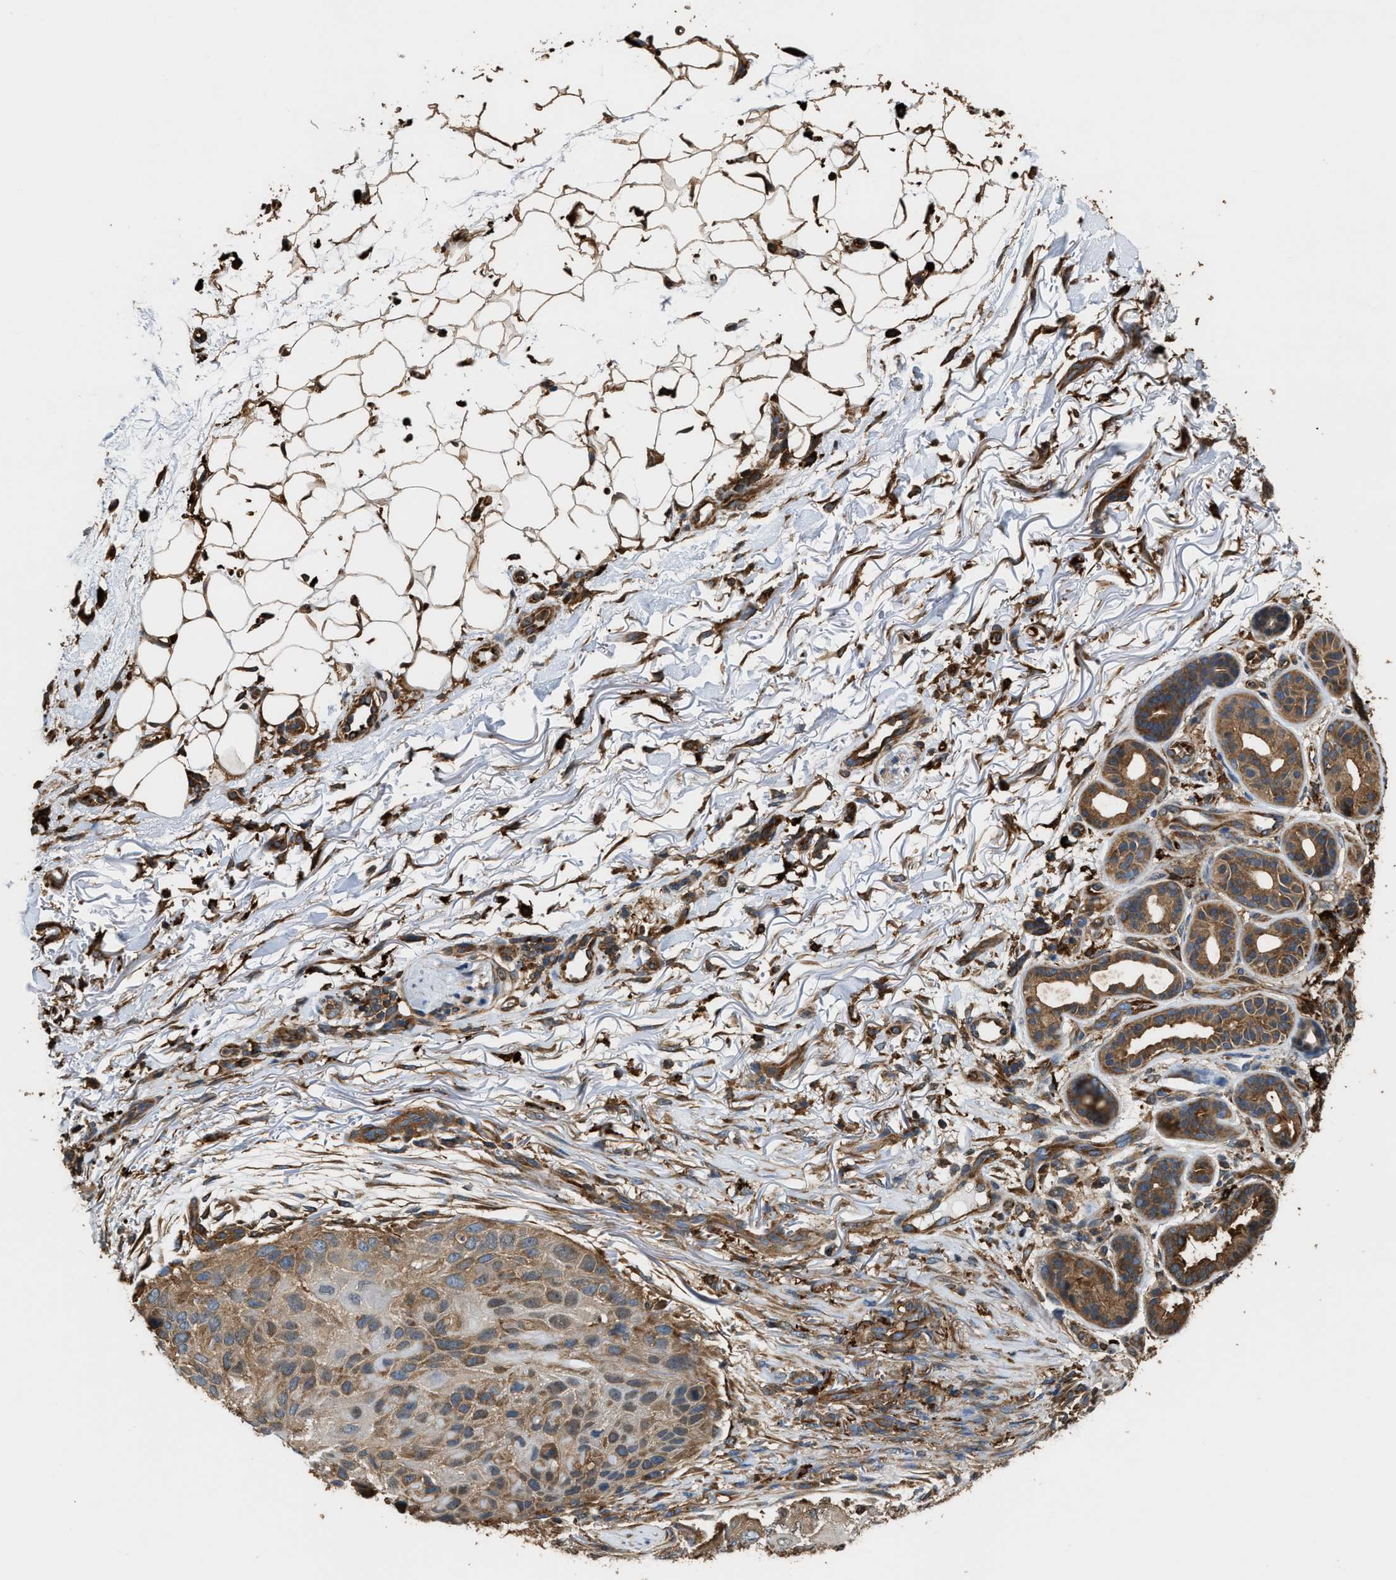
{"staining": {"intensity": "moderate", "quantity": ">75%", "location": "cytoplasmic/membranous"}, "tissue": "skin cancer", "cell_type": "Tumor cells", "image_type": "cancer", "snomed": [{"axis": "morphology", "description": "Squamous cell carcinoma, NOS"}, {"axis": "topography", "description": "Skin"}], "caption": "The micrograph reveals staining of squamous cell carcinoma (skin), revealing moderate cytoplasmic/membranous protein expression (brown color) within tumor cells. Using DAB (3,3'-diaminobenzidine) (brown) and hematoxylin (blue) stains, captured at high magnification using brightfield microscopy.", "gene": "ATIC", "patient": {"sex": "female", "age": 77}}